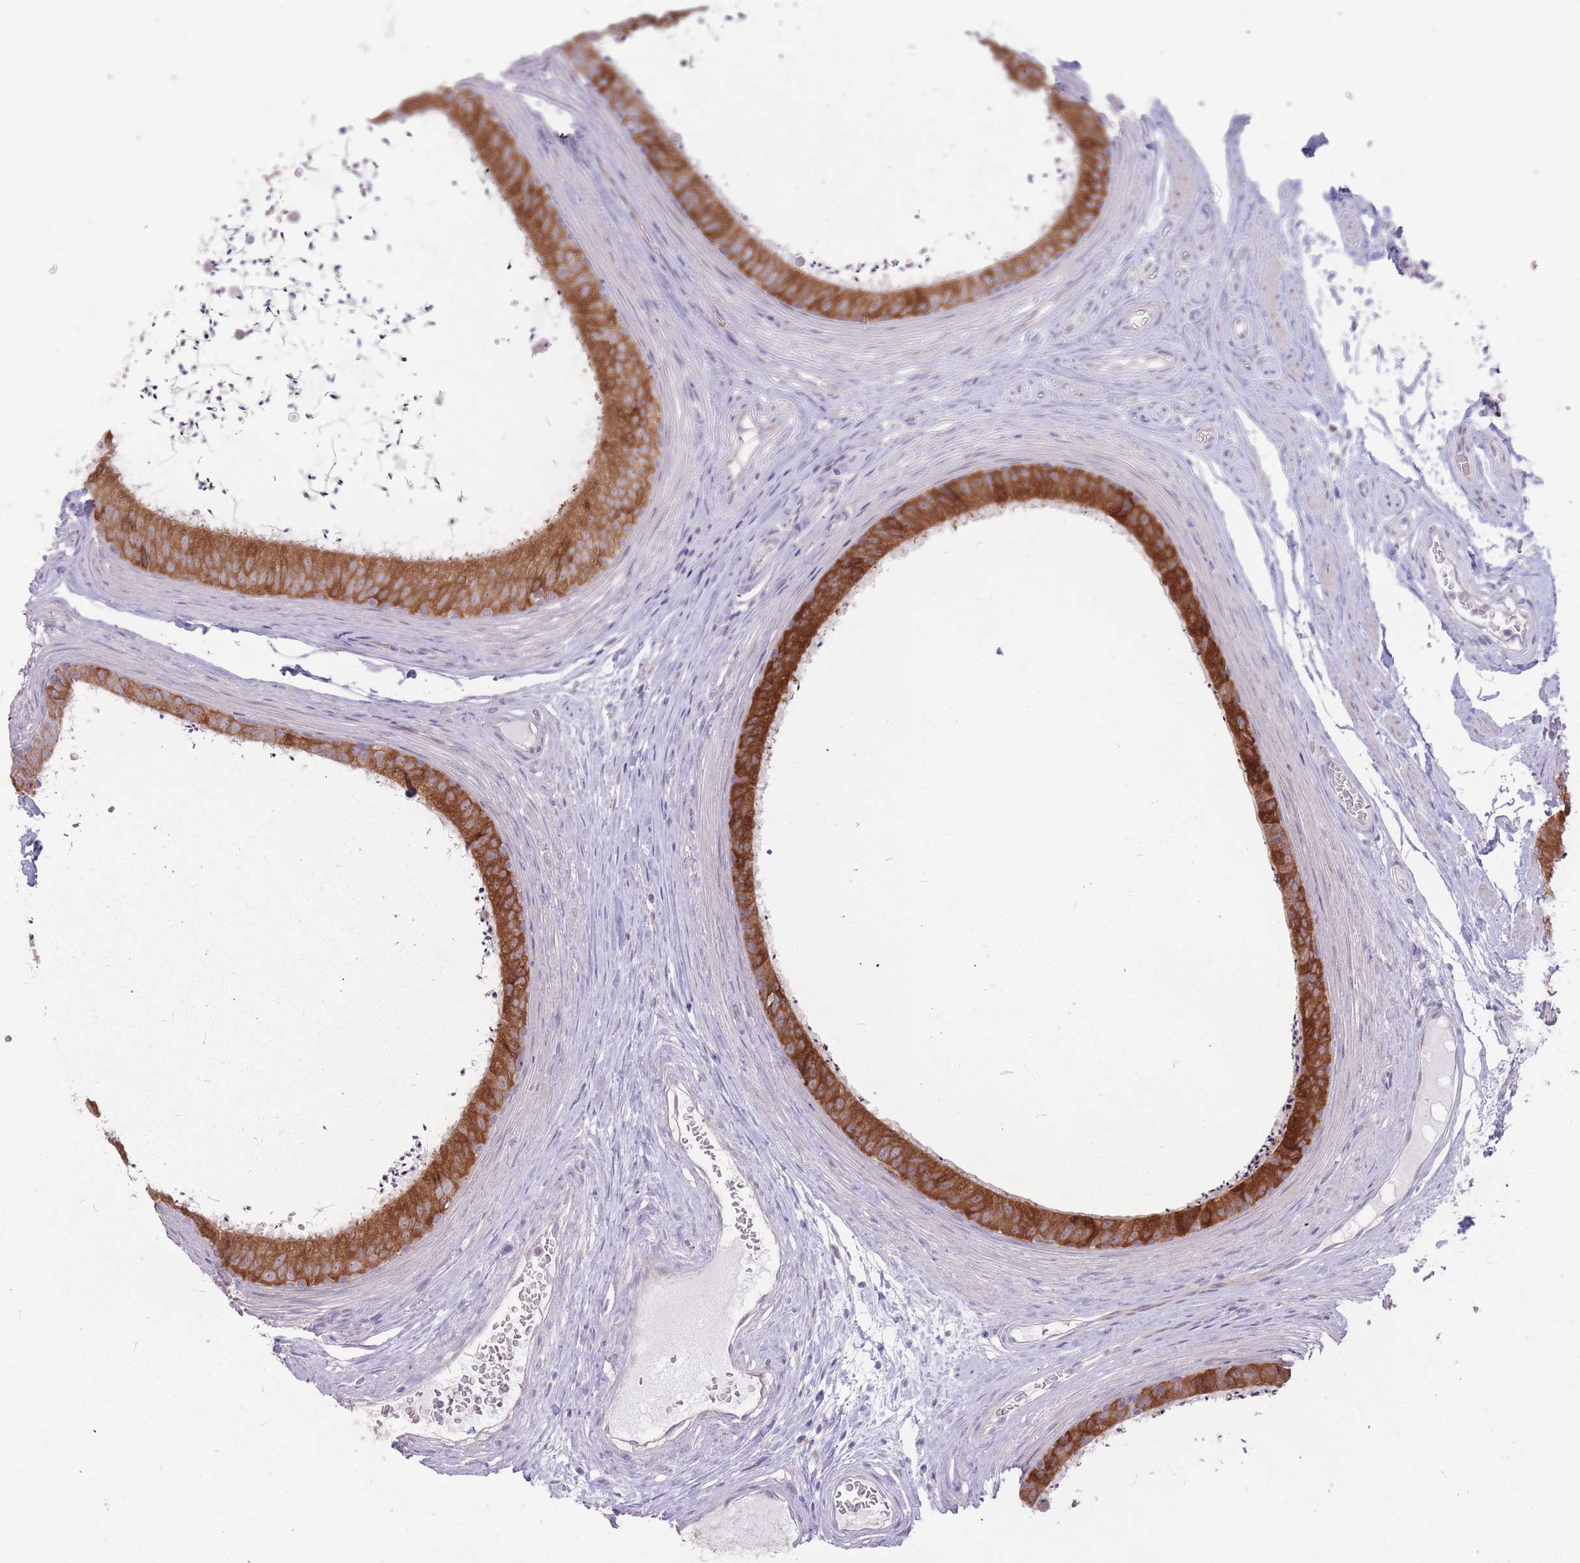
{"staining": {"intensity": "strong", "quantity": ">75%", "location": "cytoplasmic/membranous"}, "tissue": "epididymis", "cell_type": "Glandular cells", "image_type": "normal", "snomed": [{"axis": "morphology", "description": "Normal tissue, NOS"}, {"axis": "topography", "description": "Testis"}, {"axis": "topography", "description": "Epididymis"}], "caption": "A micrograph of human epididymis stained for a protein shows strong cytoplasmic/membranous brown staining in glandular cells. The staining was performed using DAB to visualize the protein expression in brown, while the nuclei were stained in blue with hematoxylin (Magnification: 20x).", "gene": "TRAPPC5", "patient": {"sex": "male", "age": 41}}